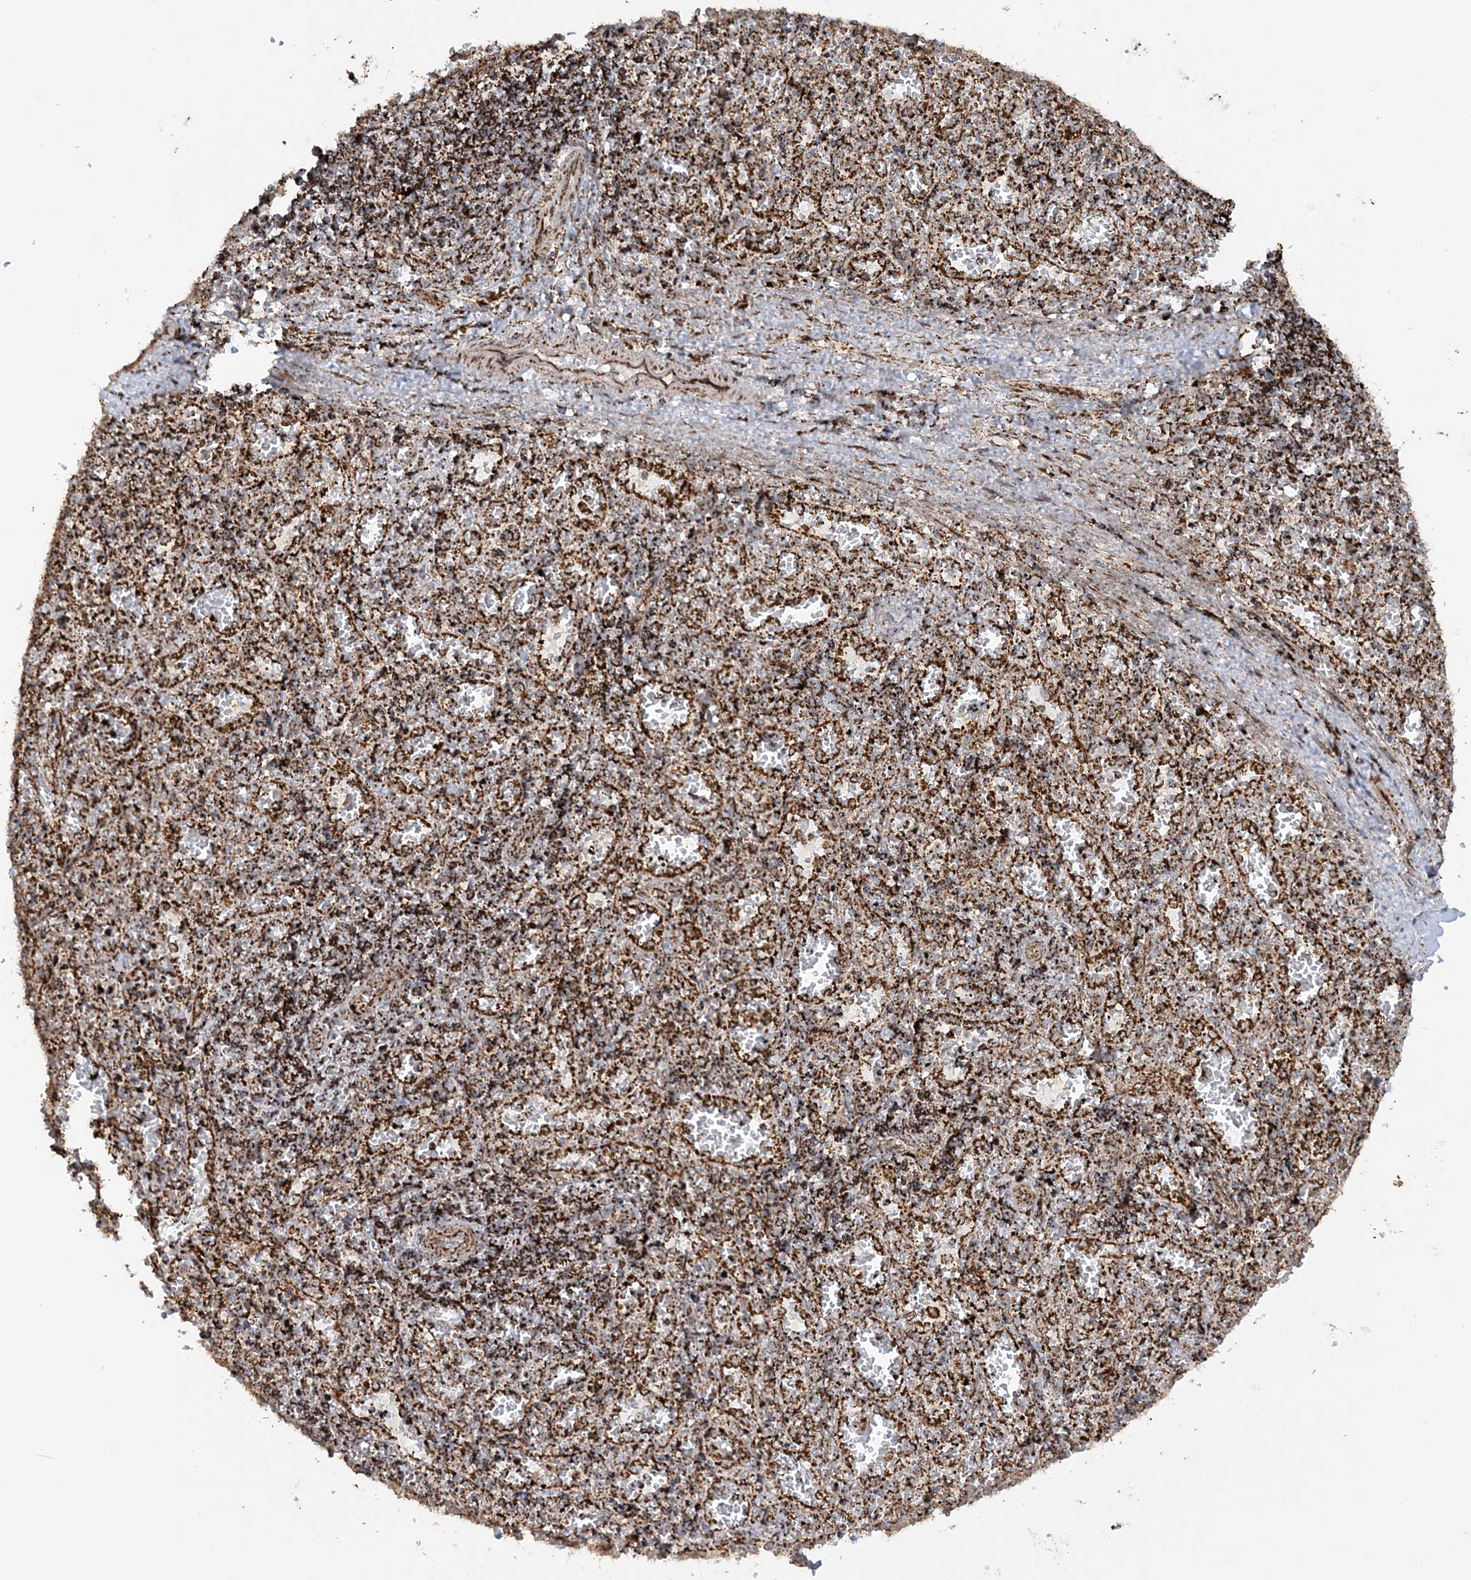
{"staining": {"intensity": "strong", "quantity": ">75%", "location": "cytoplasmic/membranous"}, "tissue": "spleen", "cell_type": "Cells in red pulp", "image_type": "normal", "snomed": [{"axis": "morphology", "description": "Normal tissue, NOS"}, {"axis": "topography", "description": "Spleen"}], "caption": "Spleen stained with immunohistochemistry exhibits strong cytoplasmic/membranous positivity in about >75% of cells in red pulp.", "gene": "CRY2", "patient": {"sex": "male", "age": 11}}